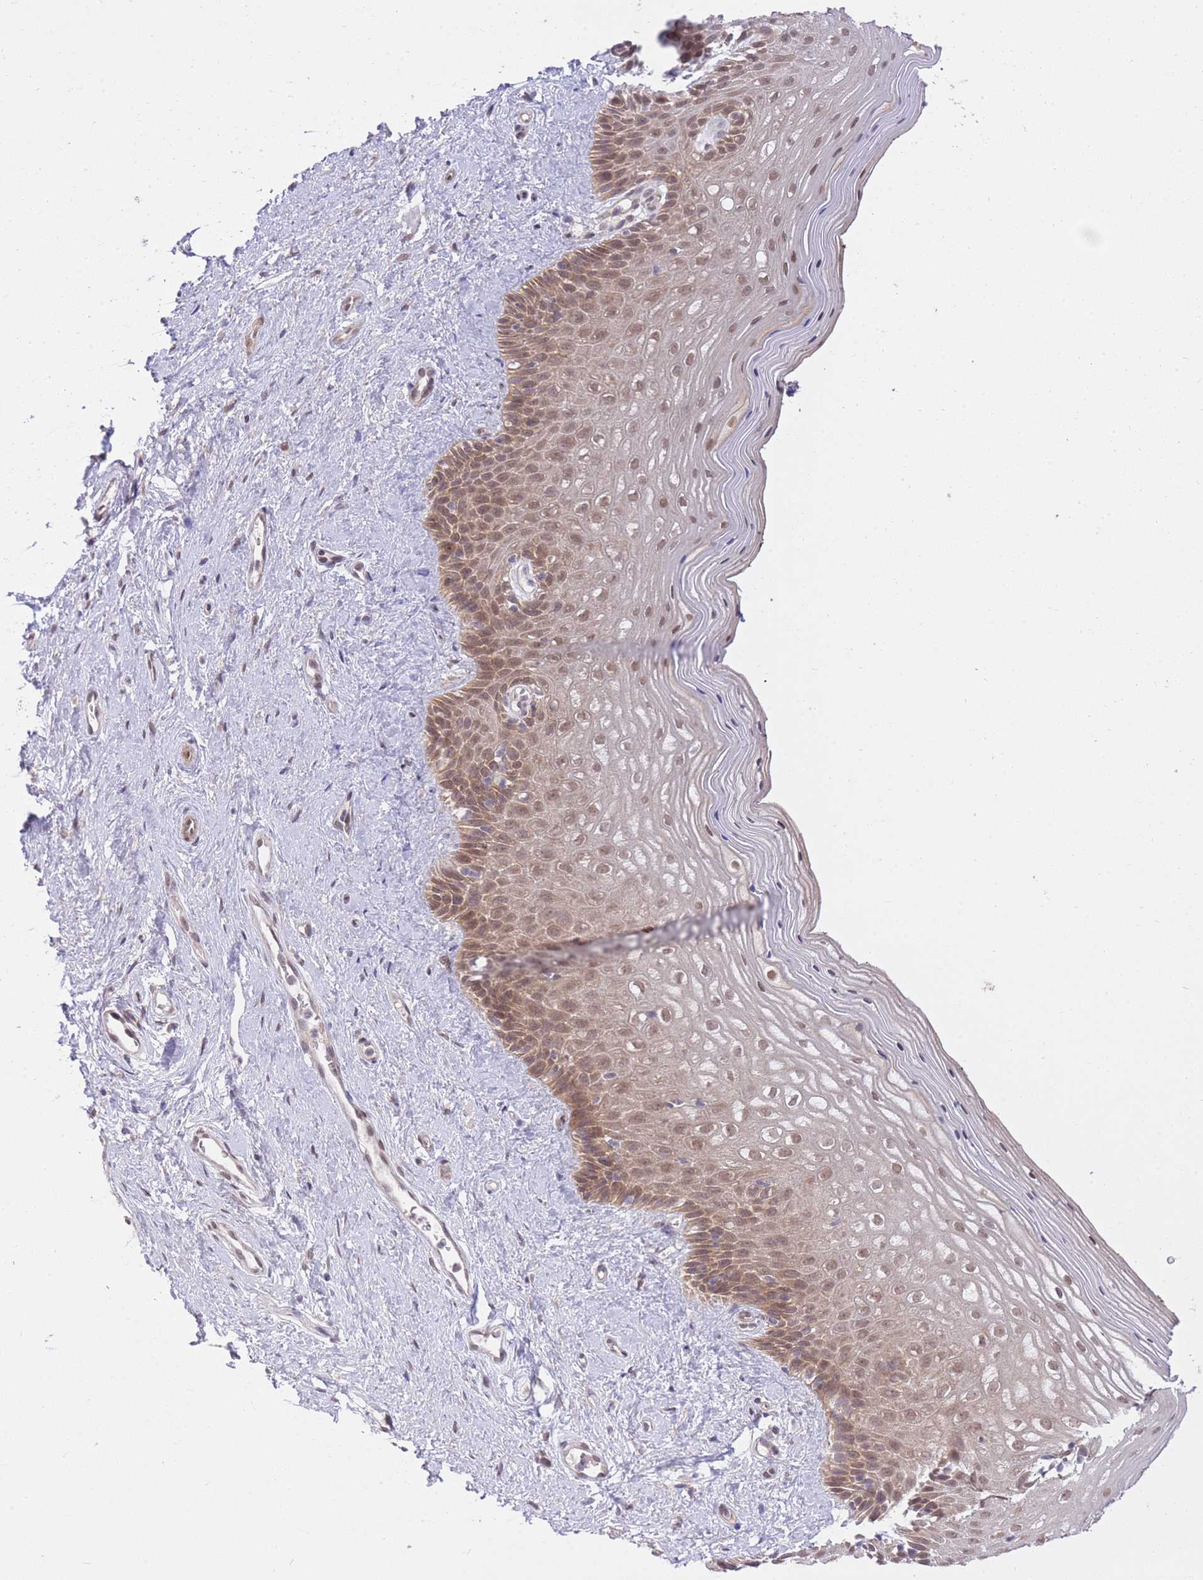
{"staining": {"intensity": "moderate", "quantity": ">75%", "location": "nuclear"}, "tissue": "vagina", "cell_type": "Squamous epithelial cells", "image_type": "normal", "snomed": [{"axis": "morphology", "description": "Normal tissue, NOS"}, {"axis": "topography", "description": "Vagina"}], "caption": "An immunohistochemistry (IHC) photomicrograph of unremarkable tissue is shown. Protein staining in brown shows moderate nuclear positivity in vagina within squamous epithelial cells. (DAB = brown stain, brightfield microscopy at high magnification).", "gene": "ELOA2", "patient": {"sex": "female", "age": 47}}